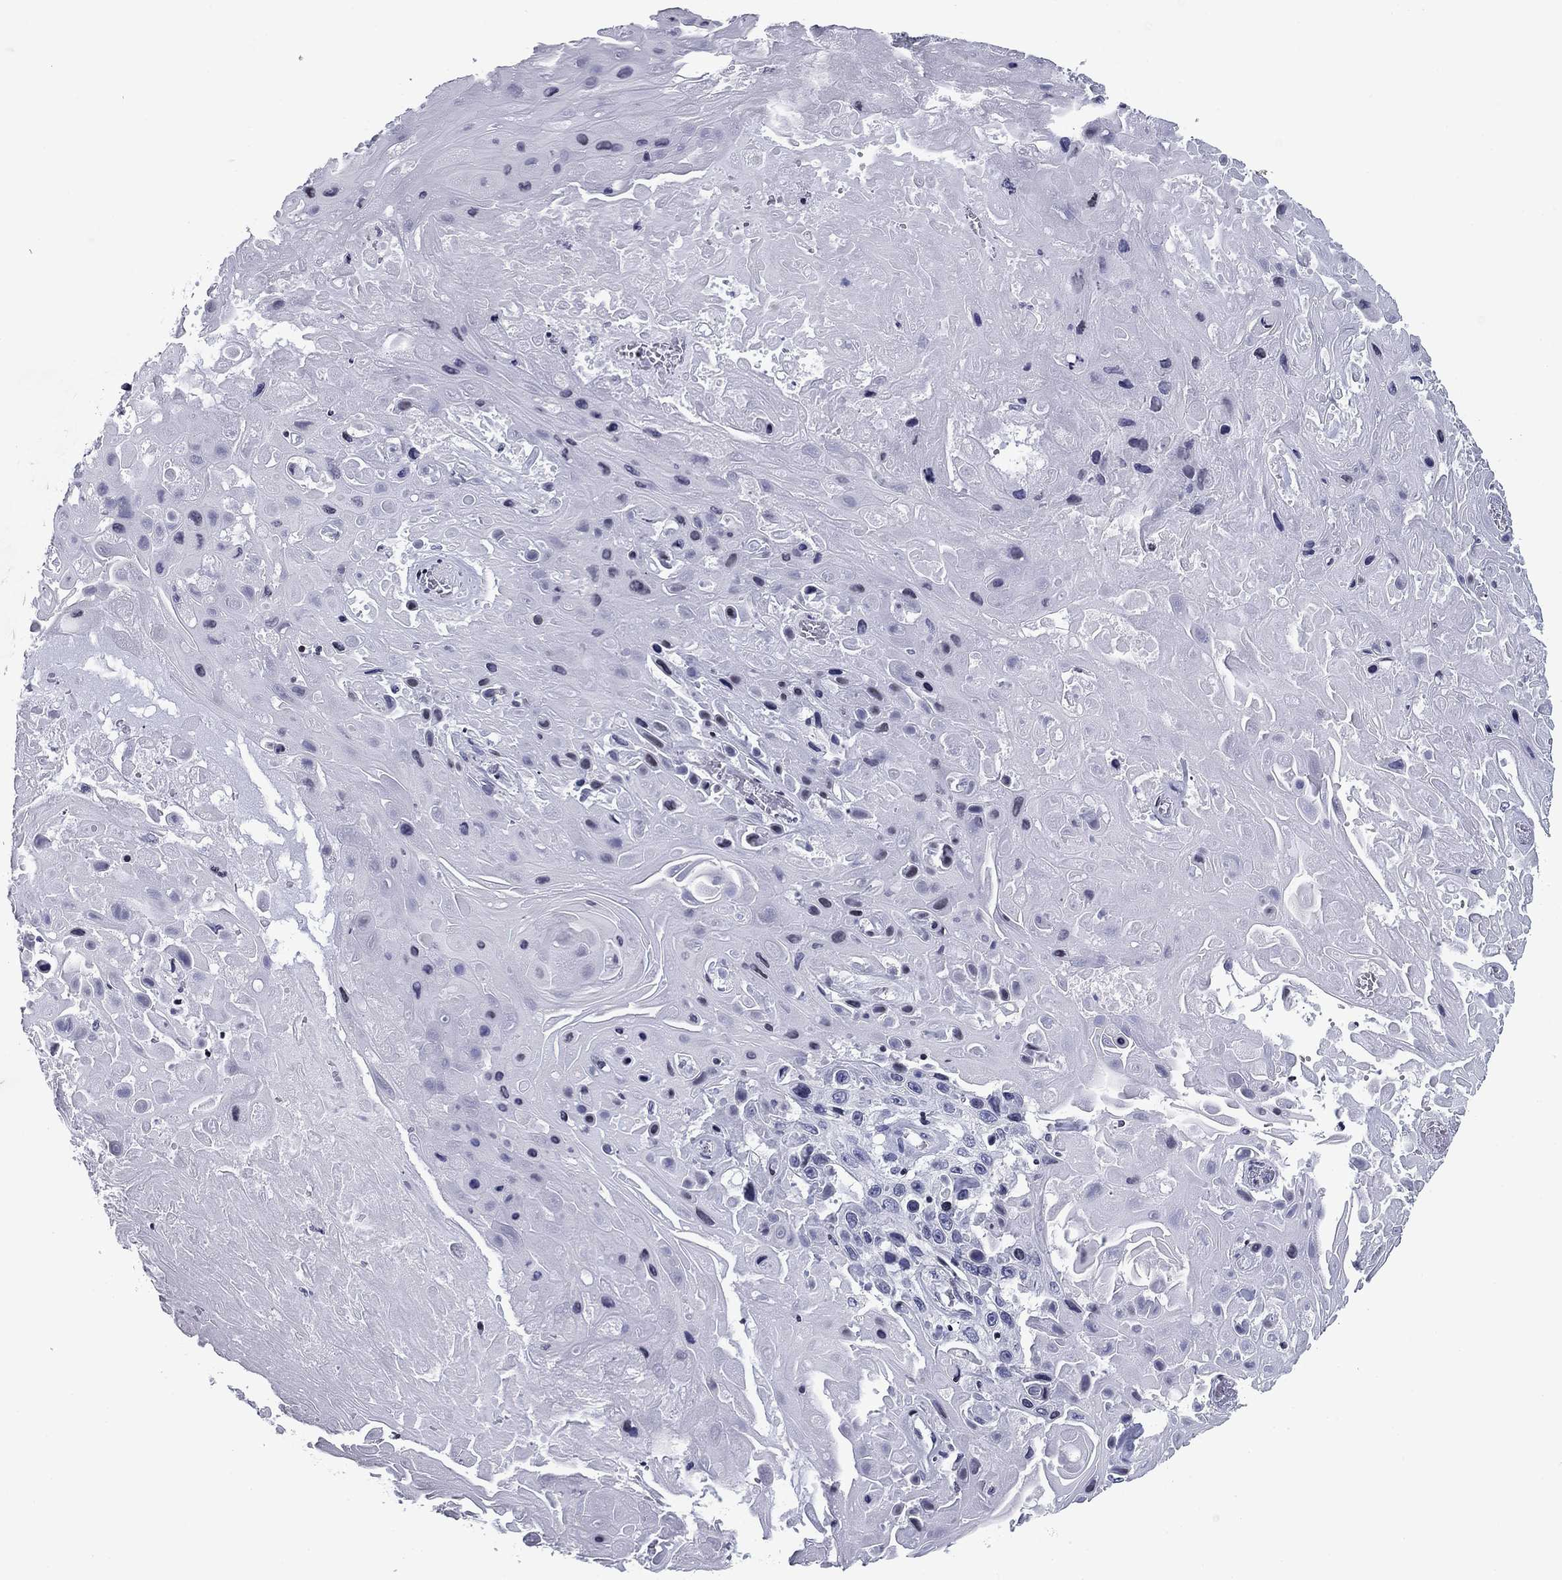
{"staining": {"intensity": "negative", "quantity": "none", "location": "none"}, "tissue": "skin cancer", "cell_type": "Tumor cells", "image_type": "cancer", "snomed": [{"axis": "morphology", "description": "Squamous cell carcinoma, NOS"}, {"axis": "topography", "description": "Skin"}], "caption": "Tumor cells show no significant expression in skin cancer.", "gene": "CCDC144A", "patient": {"sex": "male", "age": 82}}